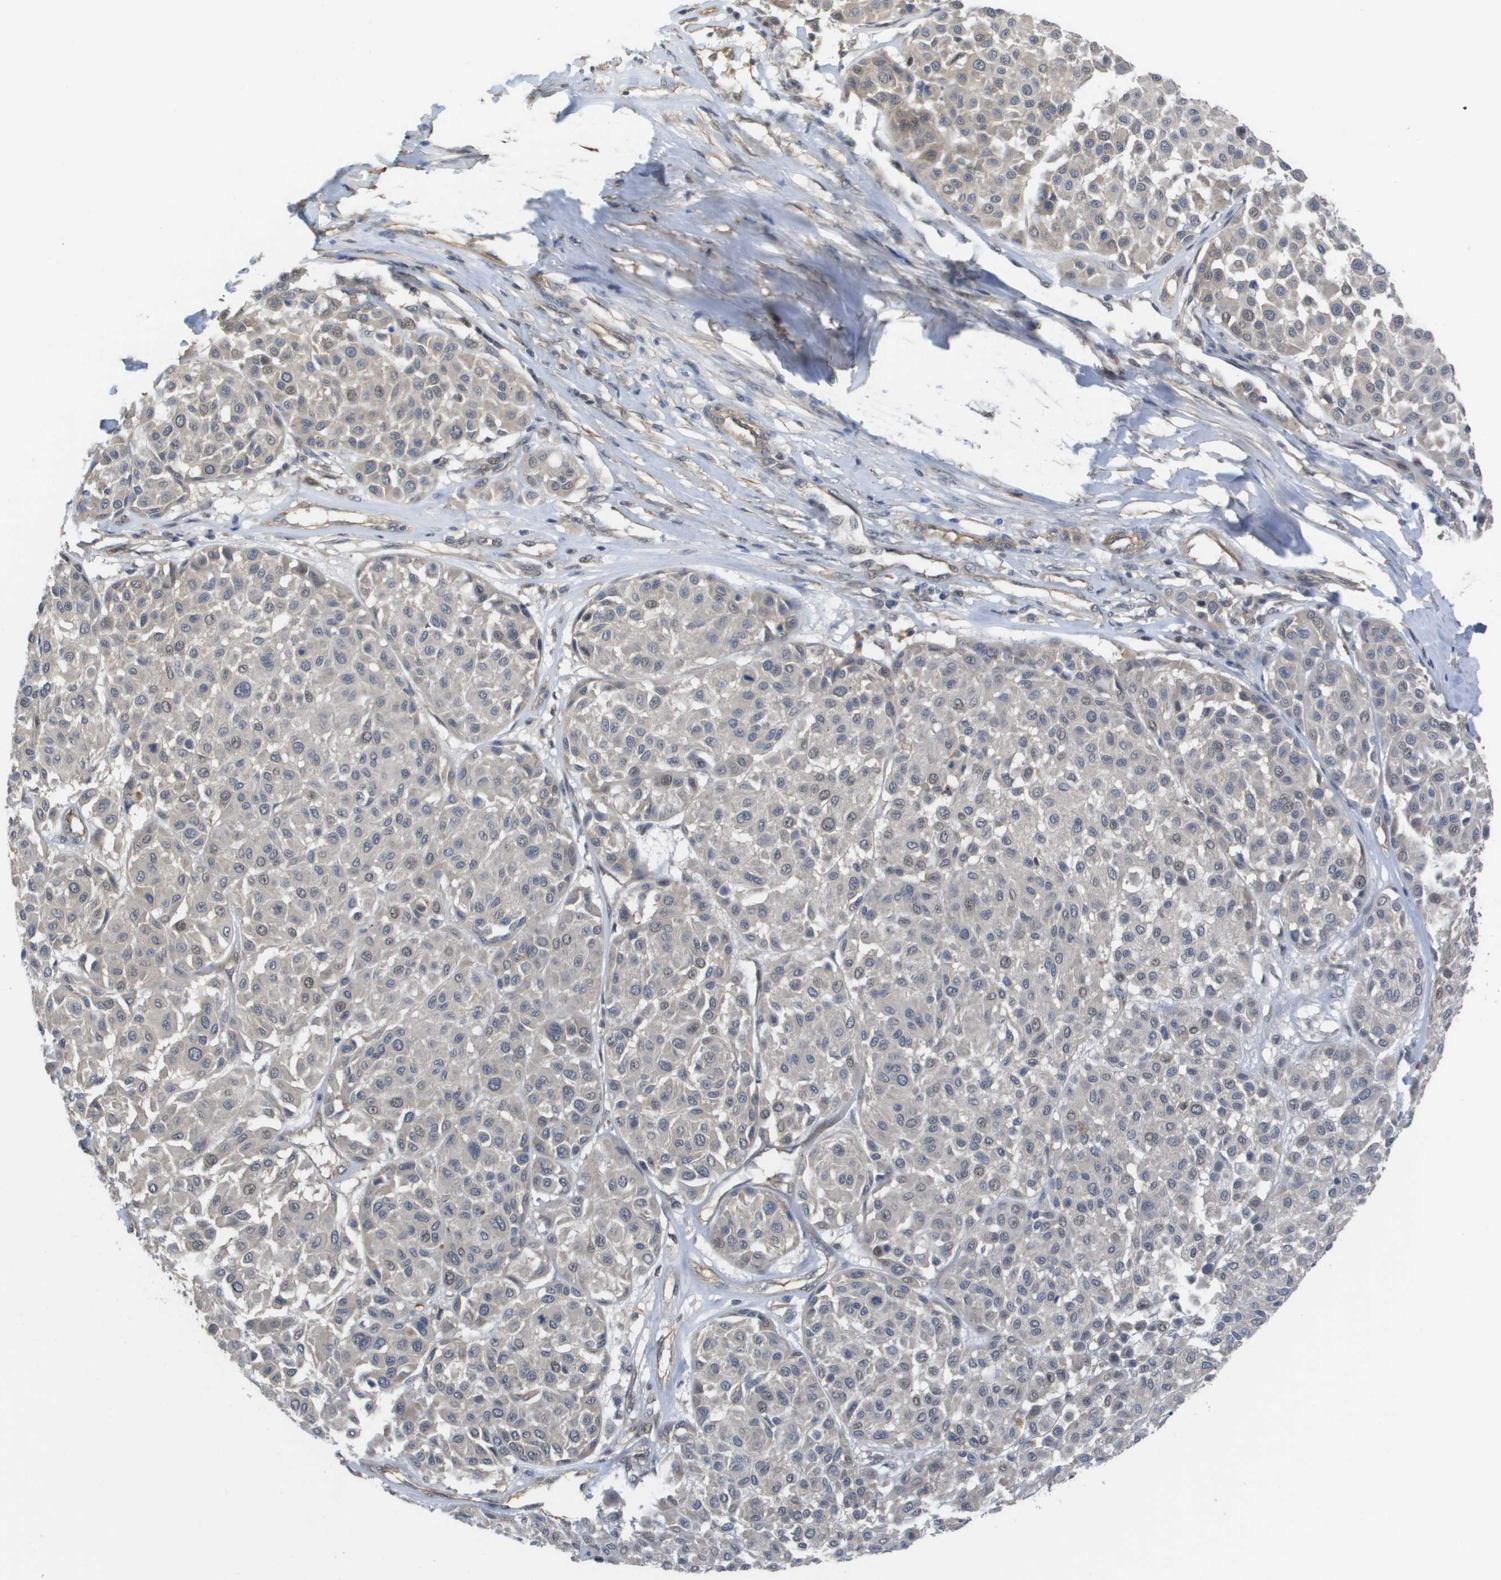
{"staining": {"intensity": "negative", "quantity": "none", "location": "none"}, "tissue": "melanoma", "cell_type": "Tumor cells", "image_type": "cancer", "snomed": [{"axis": "morphology", "description": "Malignant melanoma, Metastatic site"}, {"axis": "topography", "description": "Soft tissue"}], "caption": "High power microscopy image of an immunohistochemistry (IHC) image of melanoma, revealing no significant positivity in tumor cells.", "gene": "RNF112", "patient": {"sex": "male", "age": 41}}